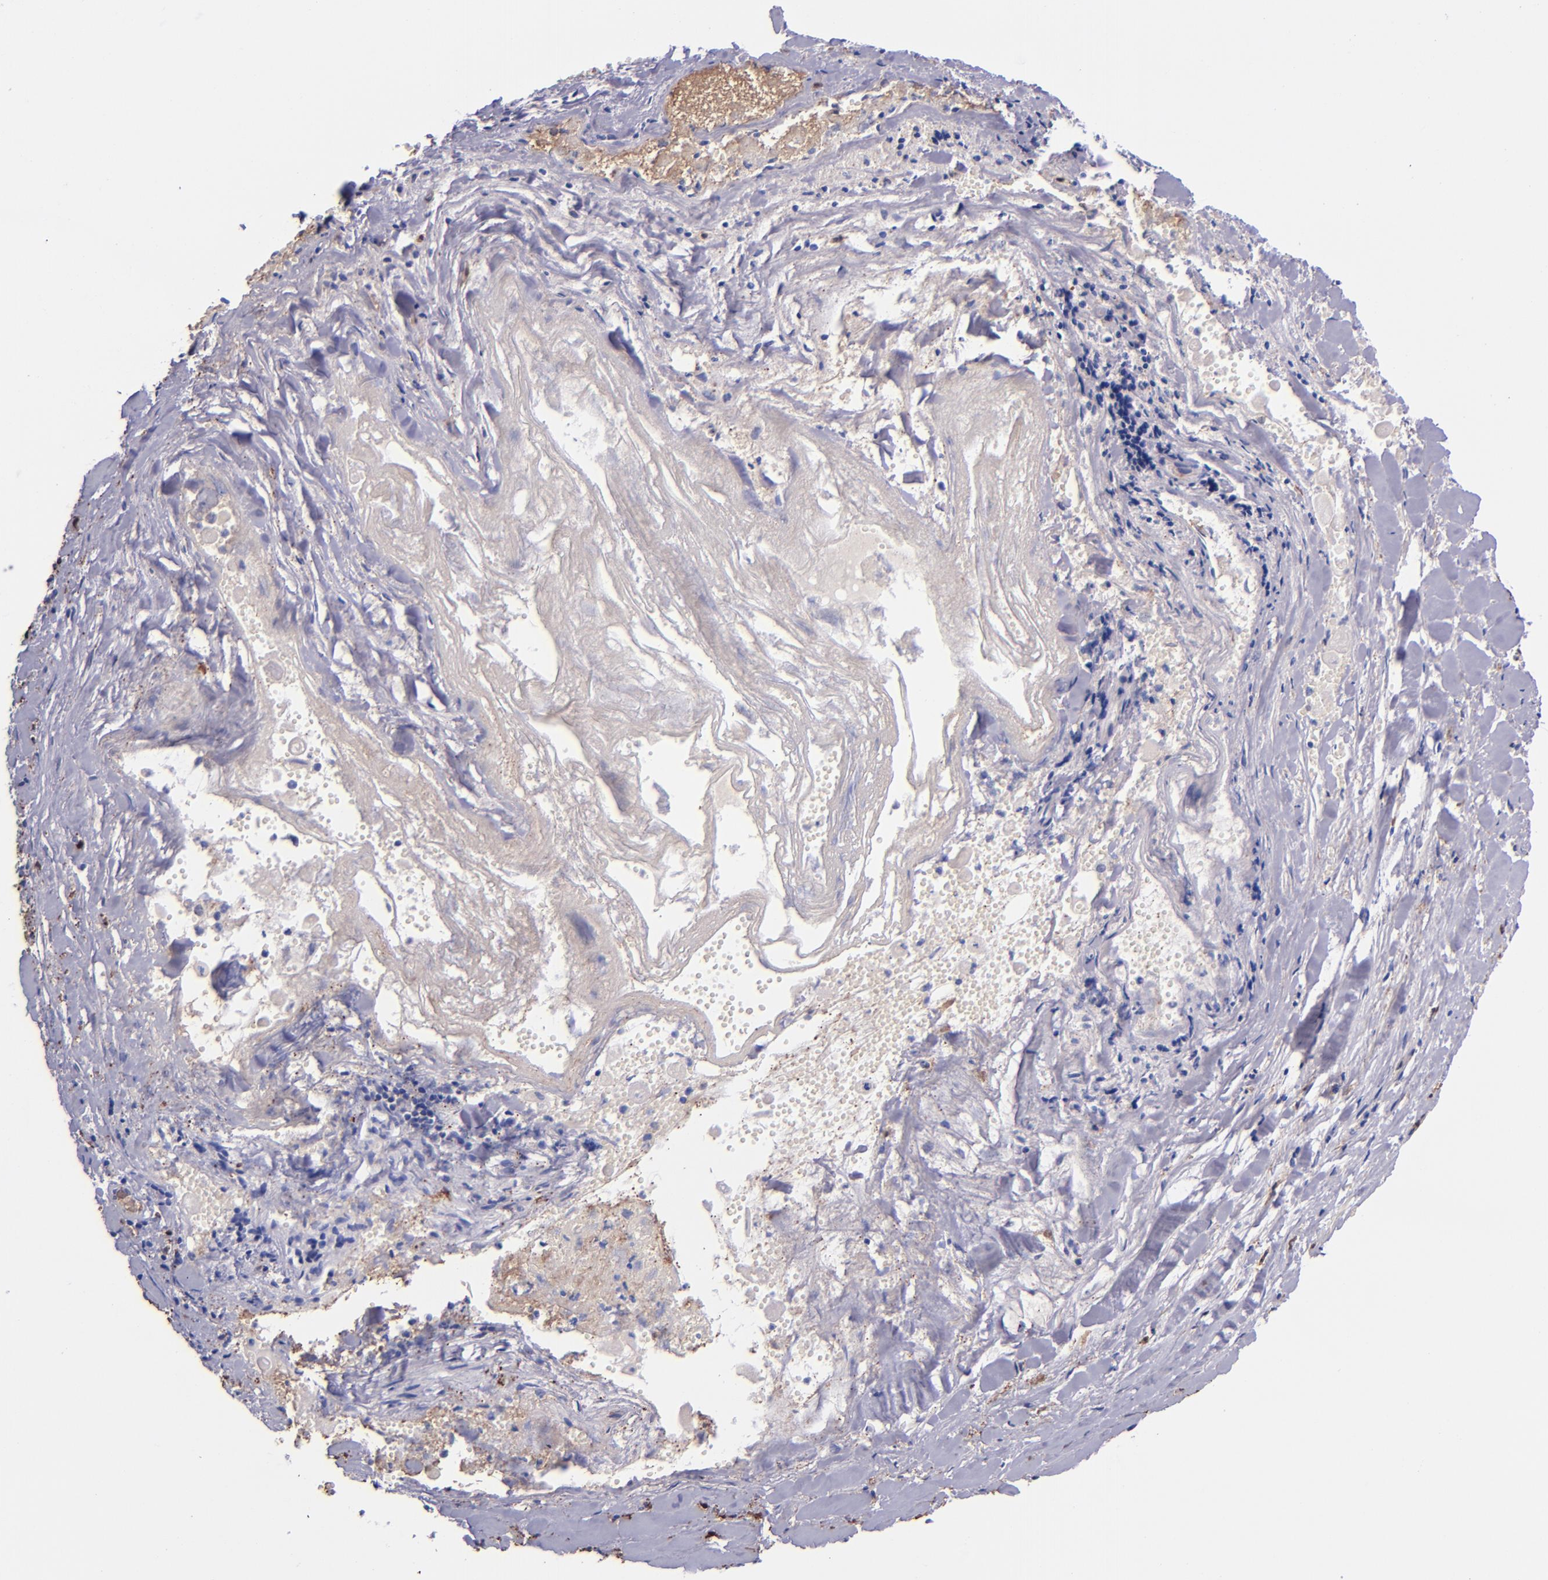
{"staining": {"intensity": "negative", "quantity": "none", "location": "none"}, "tissue": "lung cancer", "cell_type": "Tumor cells", "image_type": "cancer", "snomed": [{"axis": "morphology", "description": "Adenocarcinoma, NOS"}, {"axis": "topography", "description": "Lung"}], "caption": "Immunohistochemical staining of human lung adenocarcinoma demonstrates no significant staining in tumor cells.", "gene": "F13A1", "patient": {"sex": "male", "age": 60}}